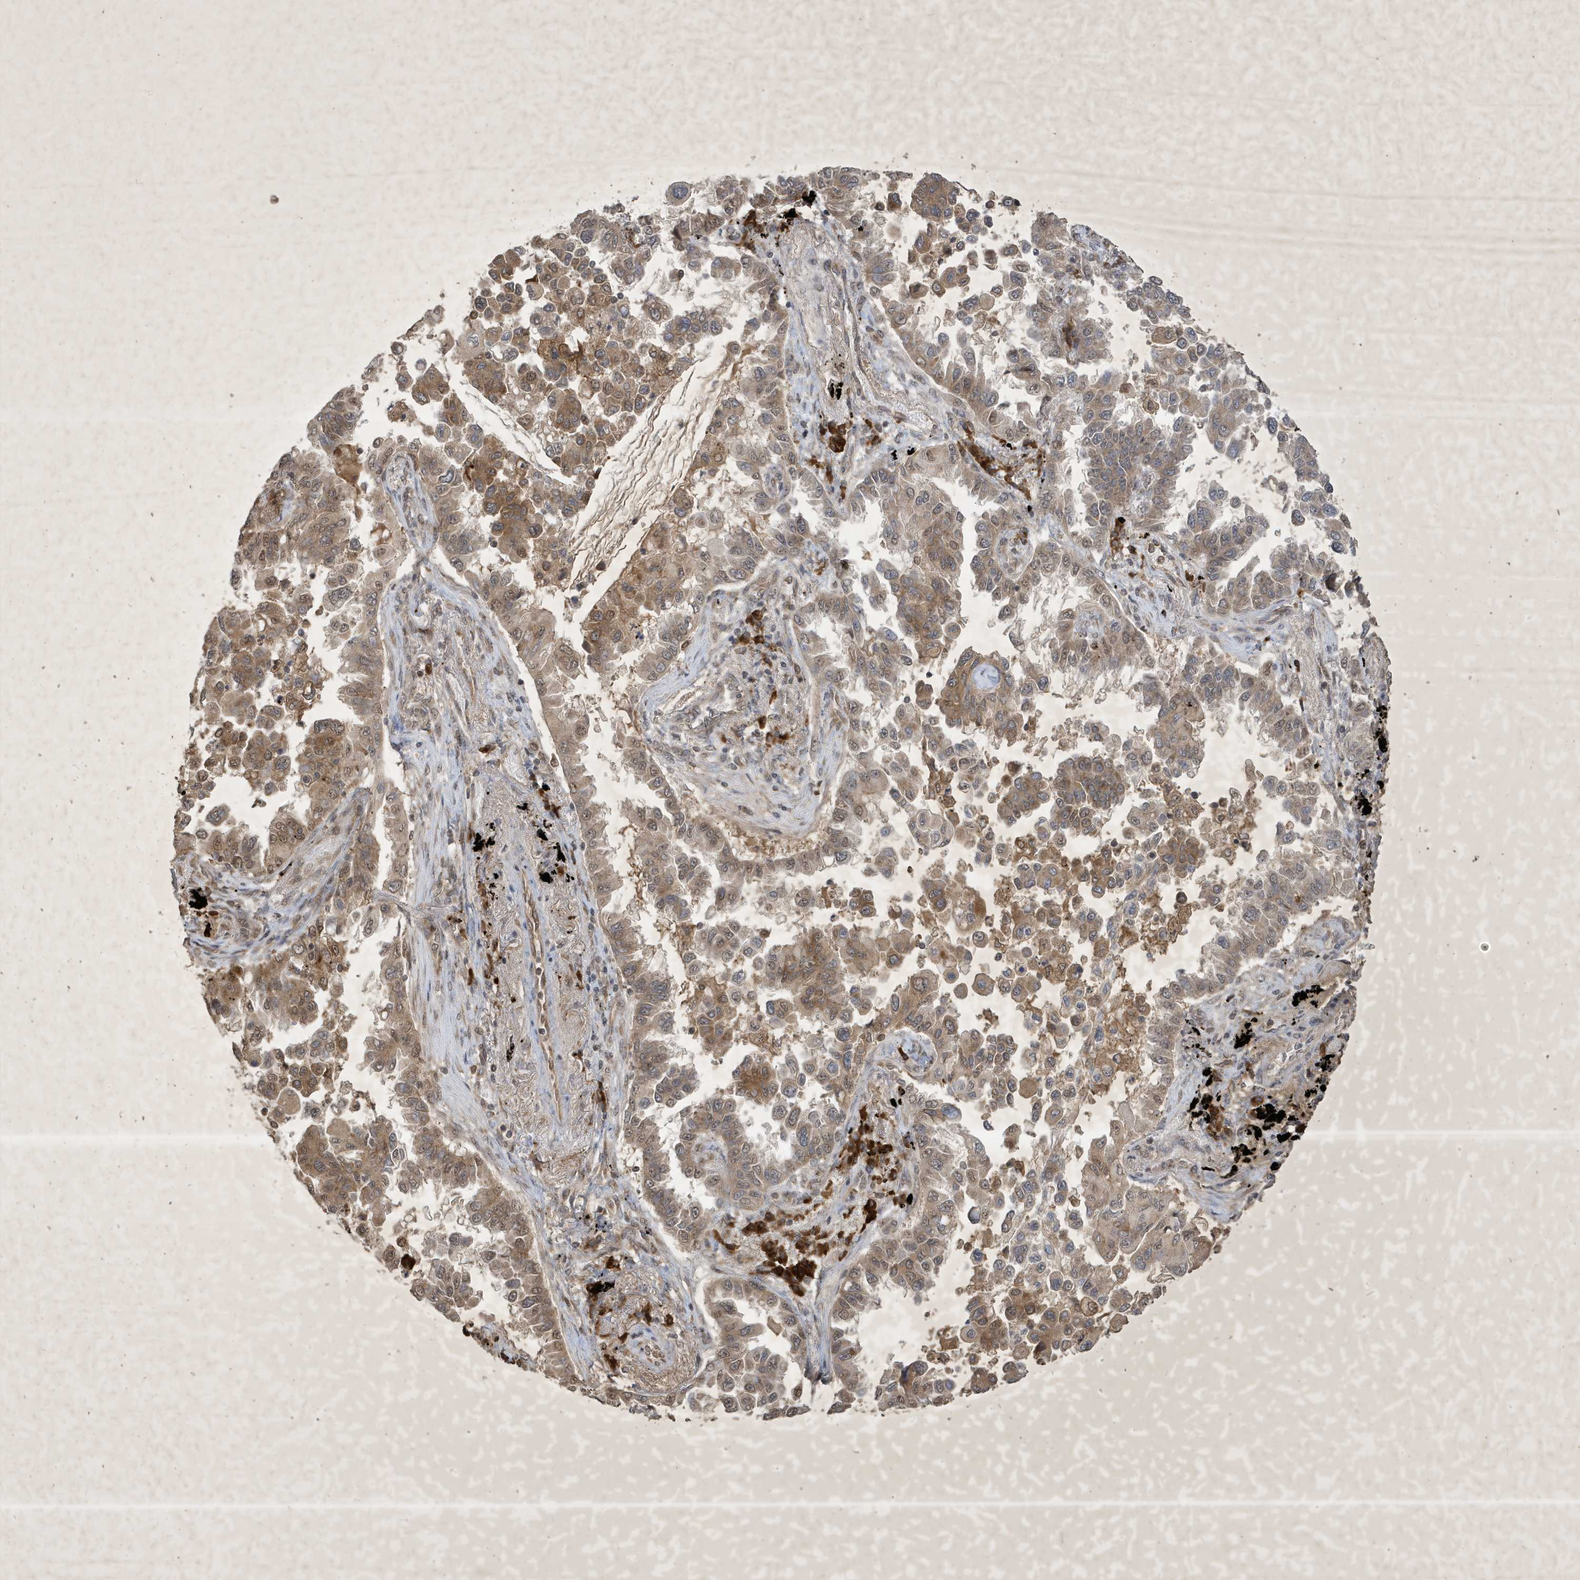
{"staining": {"intensity": "moderate", "quantity": ">75%", "location": "cytoplasmic/membranous,nuclear"}, "tissue": "lung cancer", "cell_type": "Tumor cells", "image_type": "cancer", "snomed": [{"axis": "morphology", "description": "Adenocarcinoma, NOS"}, {"axis": "topography", "description": "Lung"}], "caption": "IHC of lung adenocarcinoma demonstrates medium levels of moderate cytoplasmic/membranous and nuclear expression in about >75% of tumor cells. (DAB IHC, brown staining for protein, blue staining for nuclei).", "gene": "STX10", "patient": {"sex": "female", "age": 67}}